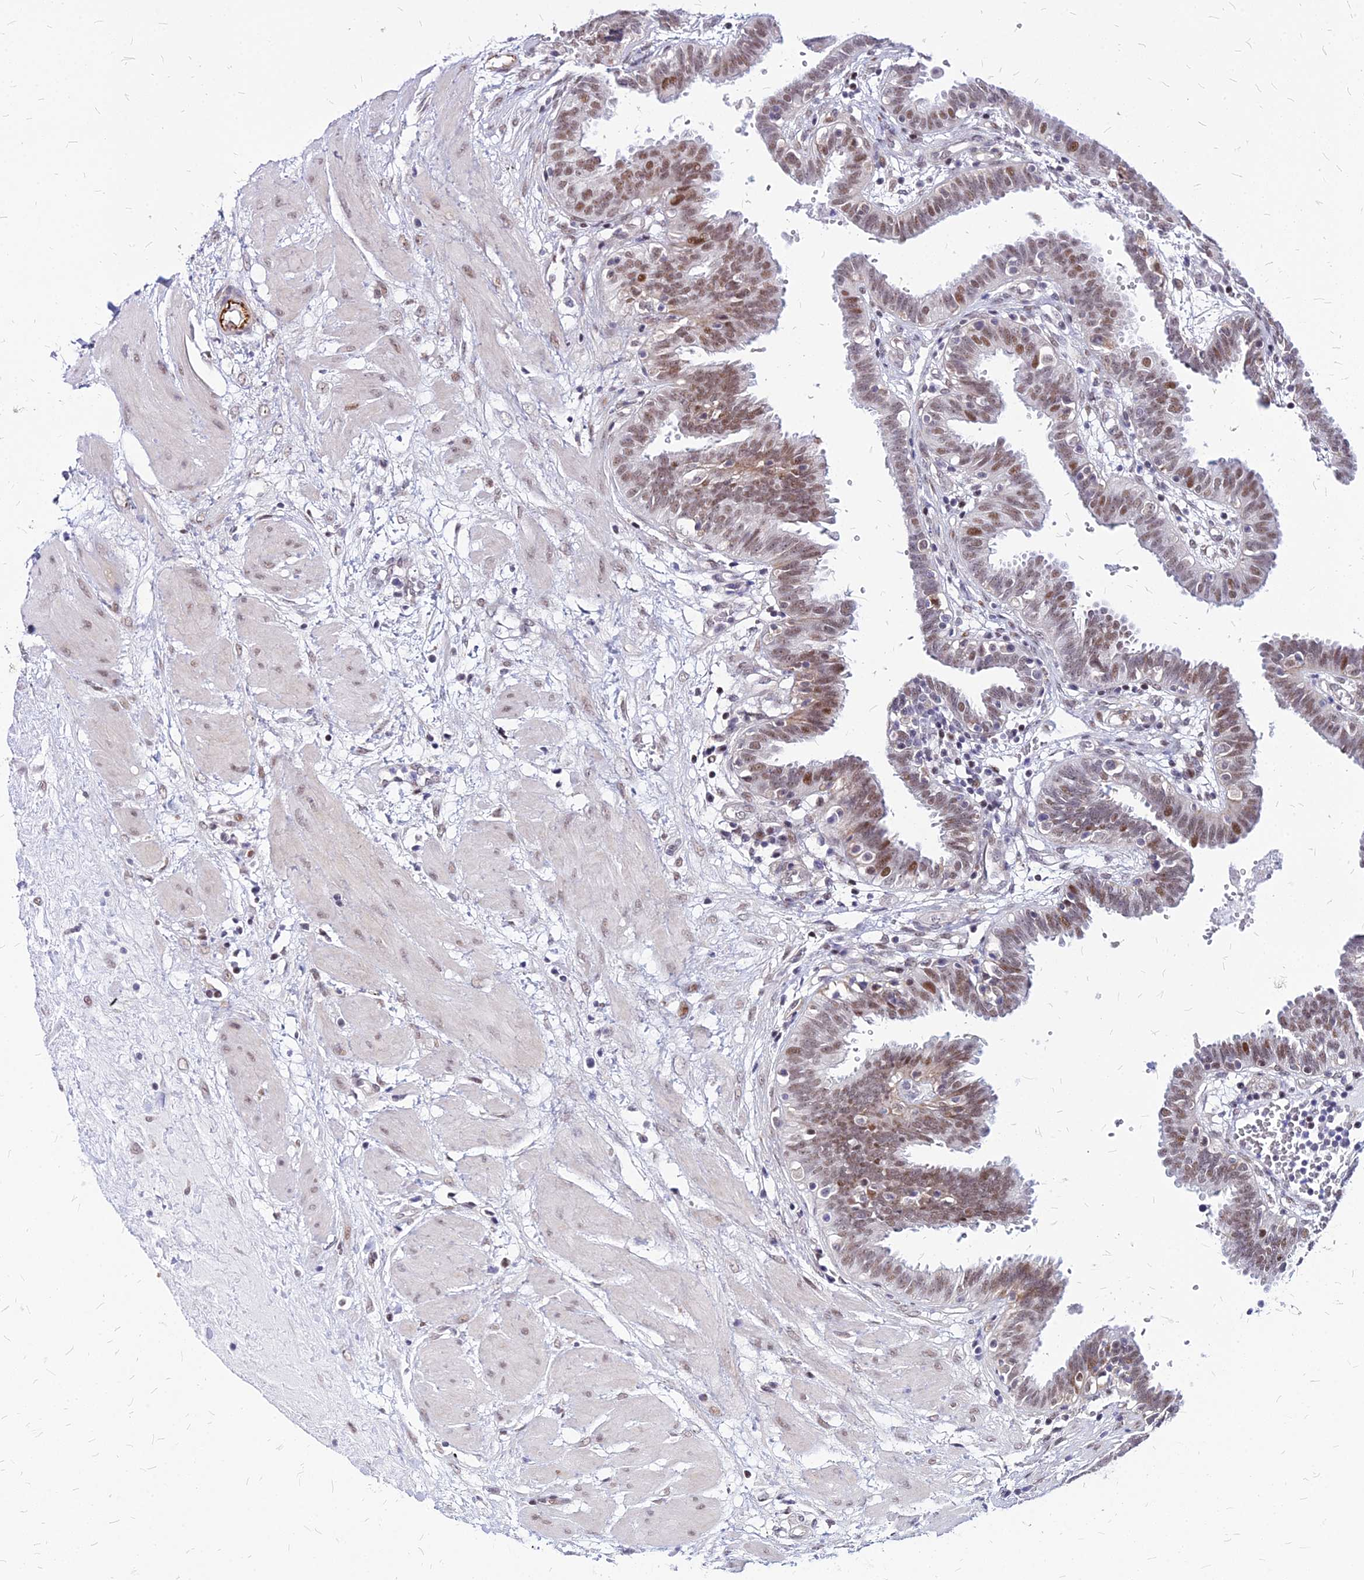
{"staining": {"intensity": "moderate", "quantity": ">75%", "location": "nuclear"}, "tissue": "fallopian tube", "cell_type": "Glandular cells", "image_type": "normal", "snomed": [{"axis": "morphology", "description": "Normal tissue, NOS"}, {"axis": "topography", "description": "Fallopian tube"}, {"axis": "topography", "description": "Placenta"}], "caption": "IHC micrograph of unremarkable fallopian tube: fallopian tube stained using IHC displays medium levels of moderate protein expression localized specifically in the nuclear of glandular cells, appearing as a nuclear brown color.", "gene": "FDX2", "patient": {"sex": "female", "age": 32}}